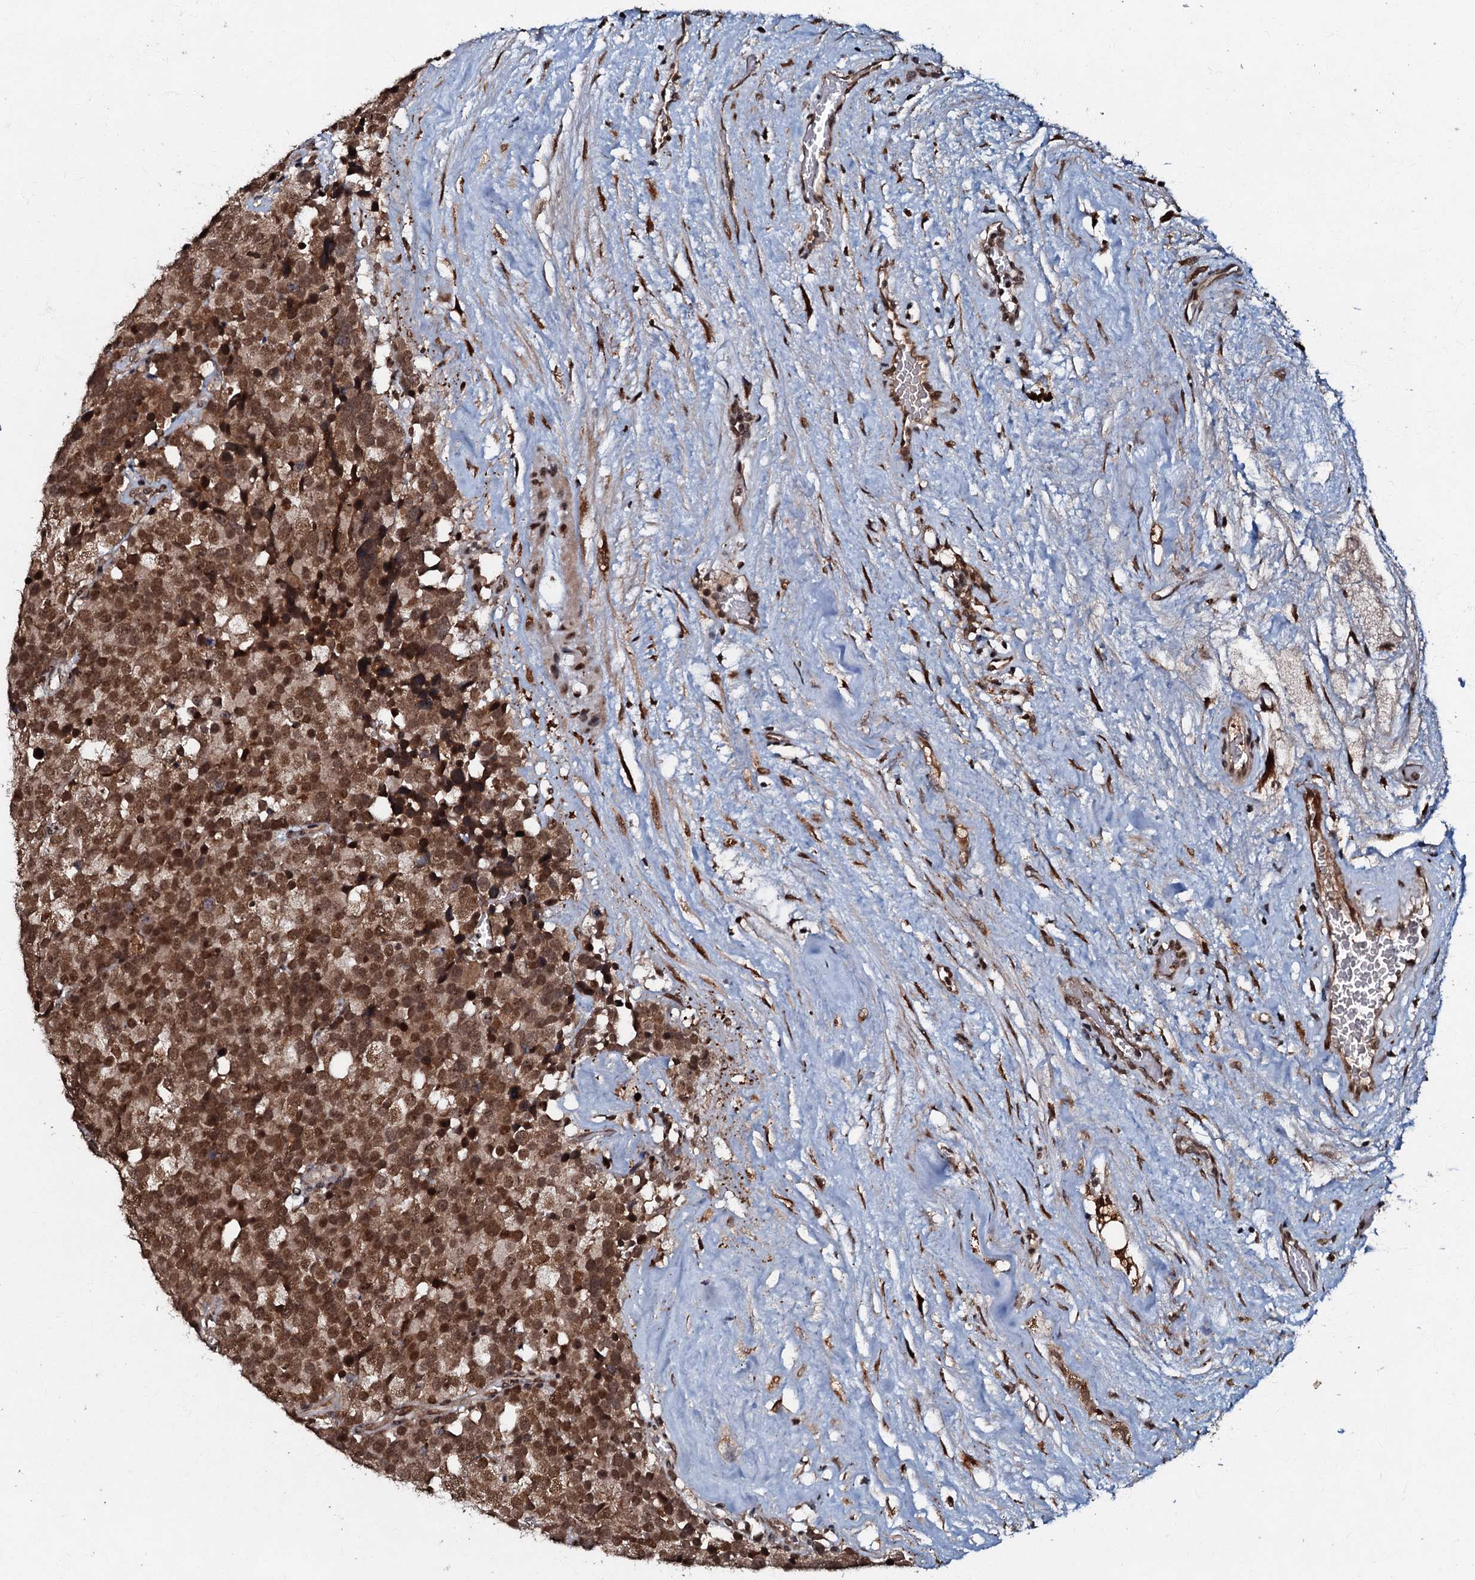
{"staining": {"intensity": "moderate", "quantity": ">75%", "location": "nuclear"}, "tissue": "testis cancer", "cell_type": "Tumor cells", "image_type": "cancer", "snomed": [{"axis": "morphology", "description": "Seminoma, NOS"}, {"axis": "topography", "description": "Testis"}], "caption": "Immunohistochemistry (IHC) (DAB) staining of human testis seminoma reveals moderate nuclear protein positivity in about >75% of tumor cells.", "gene": "C18orf32", "patient": {"sex": "male", "age": 71}}